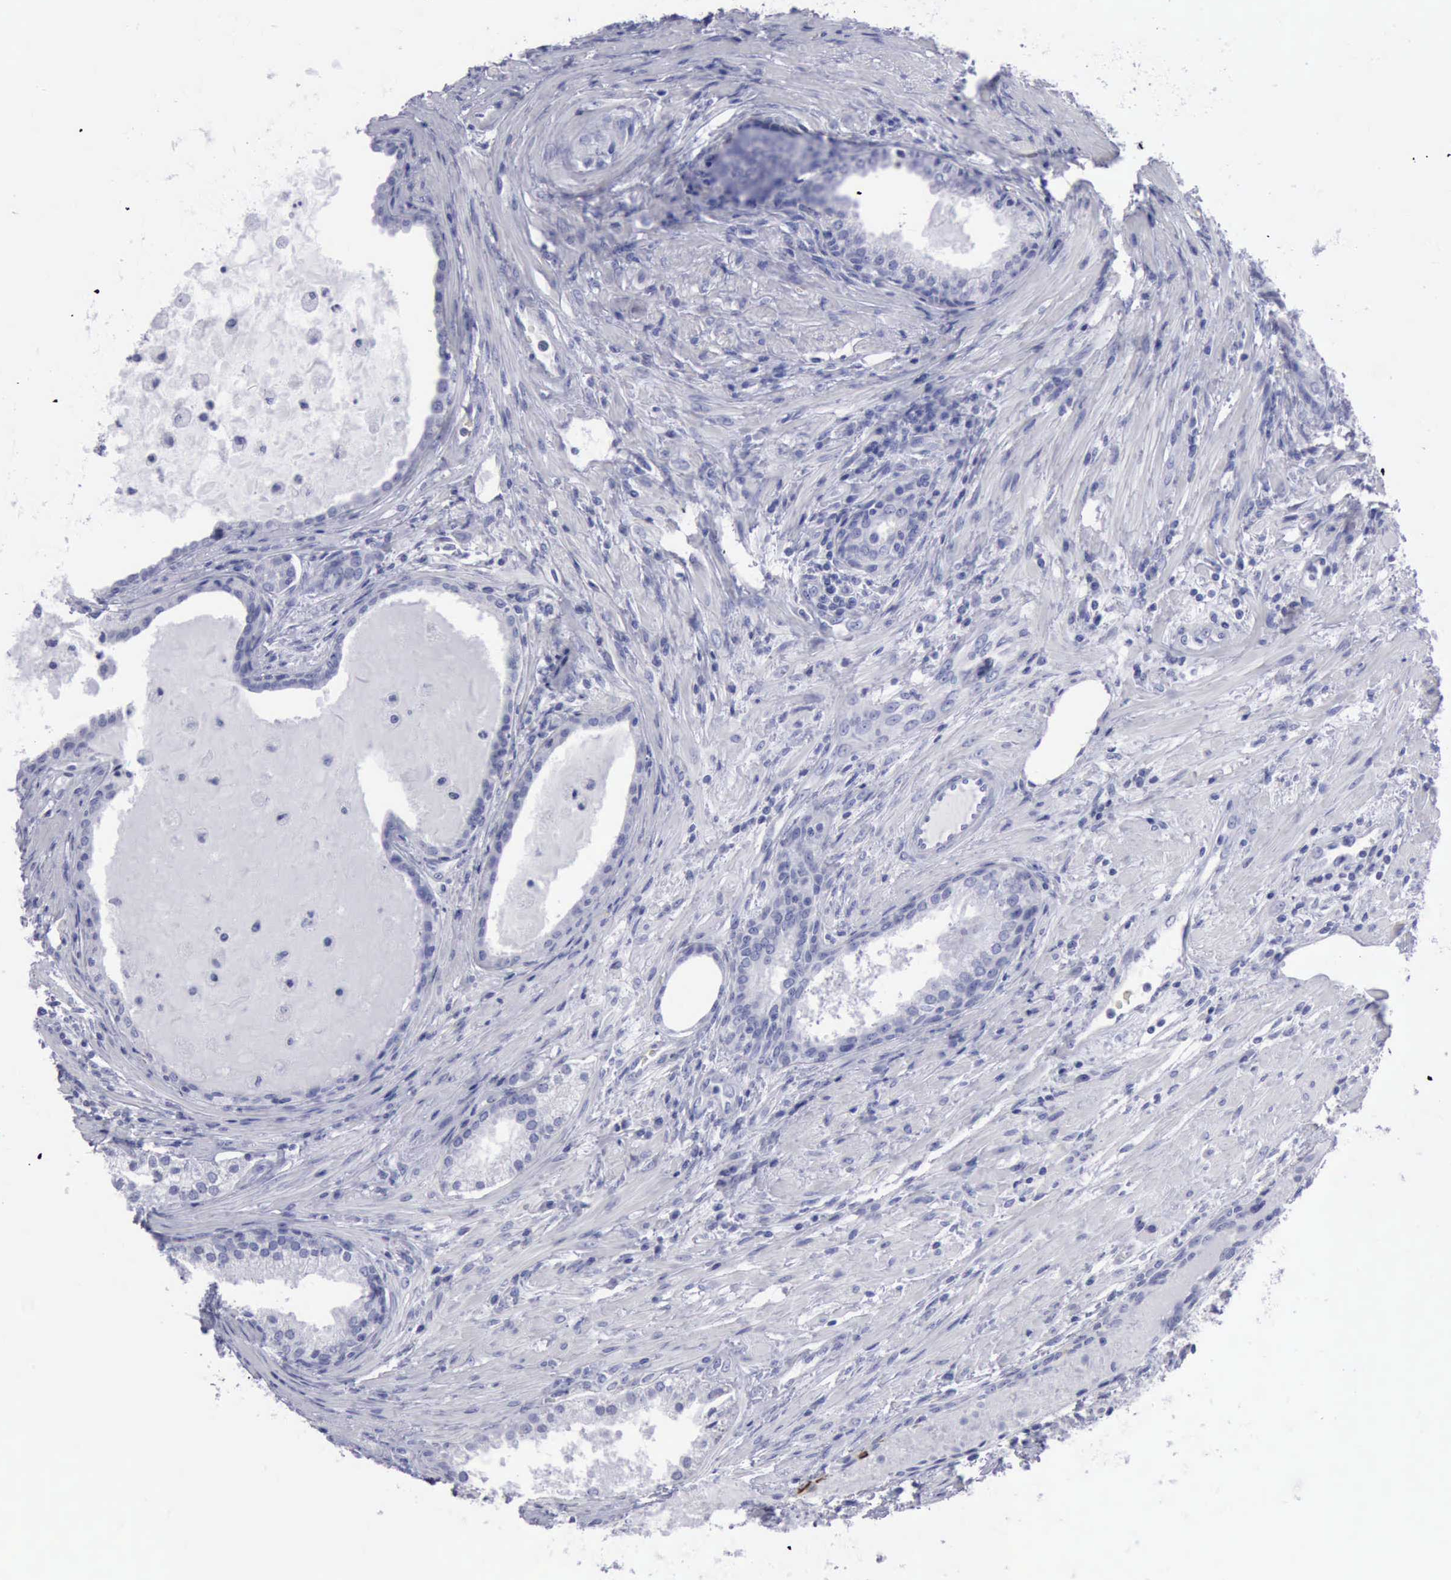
{"staining": {"intensity": "negative", "quantity": "none", "location": "none"}, "tissue": "prostate cancer", "cell_type": "Tumor cells", "image_type": "cancer", "snomed": [{"axis": "morphology", "description": "Adenocarcinoma, Medium grade"}, {"axis": "topography", "description": "Prostate"}], "caption": "An immunohistochemistry (IHC) photomicrograph of medium-grade adenocarcinoma (prostate) is shown. There is no staining in tumor cells of medium-grade adenocarcinoma (prostate).", "gene": "KRT13", "patient": {"sex": "male", "age": 70}}